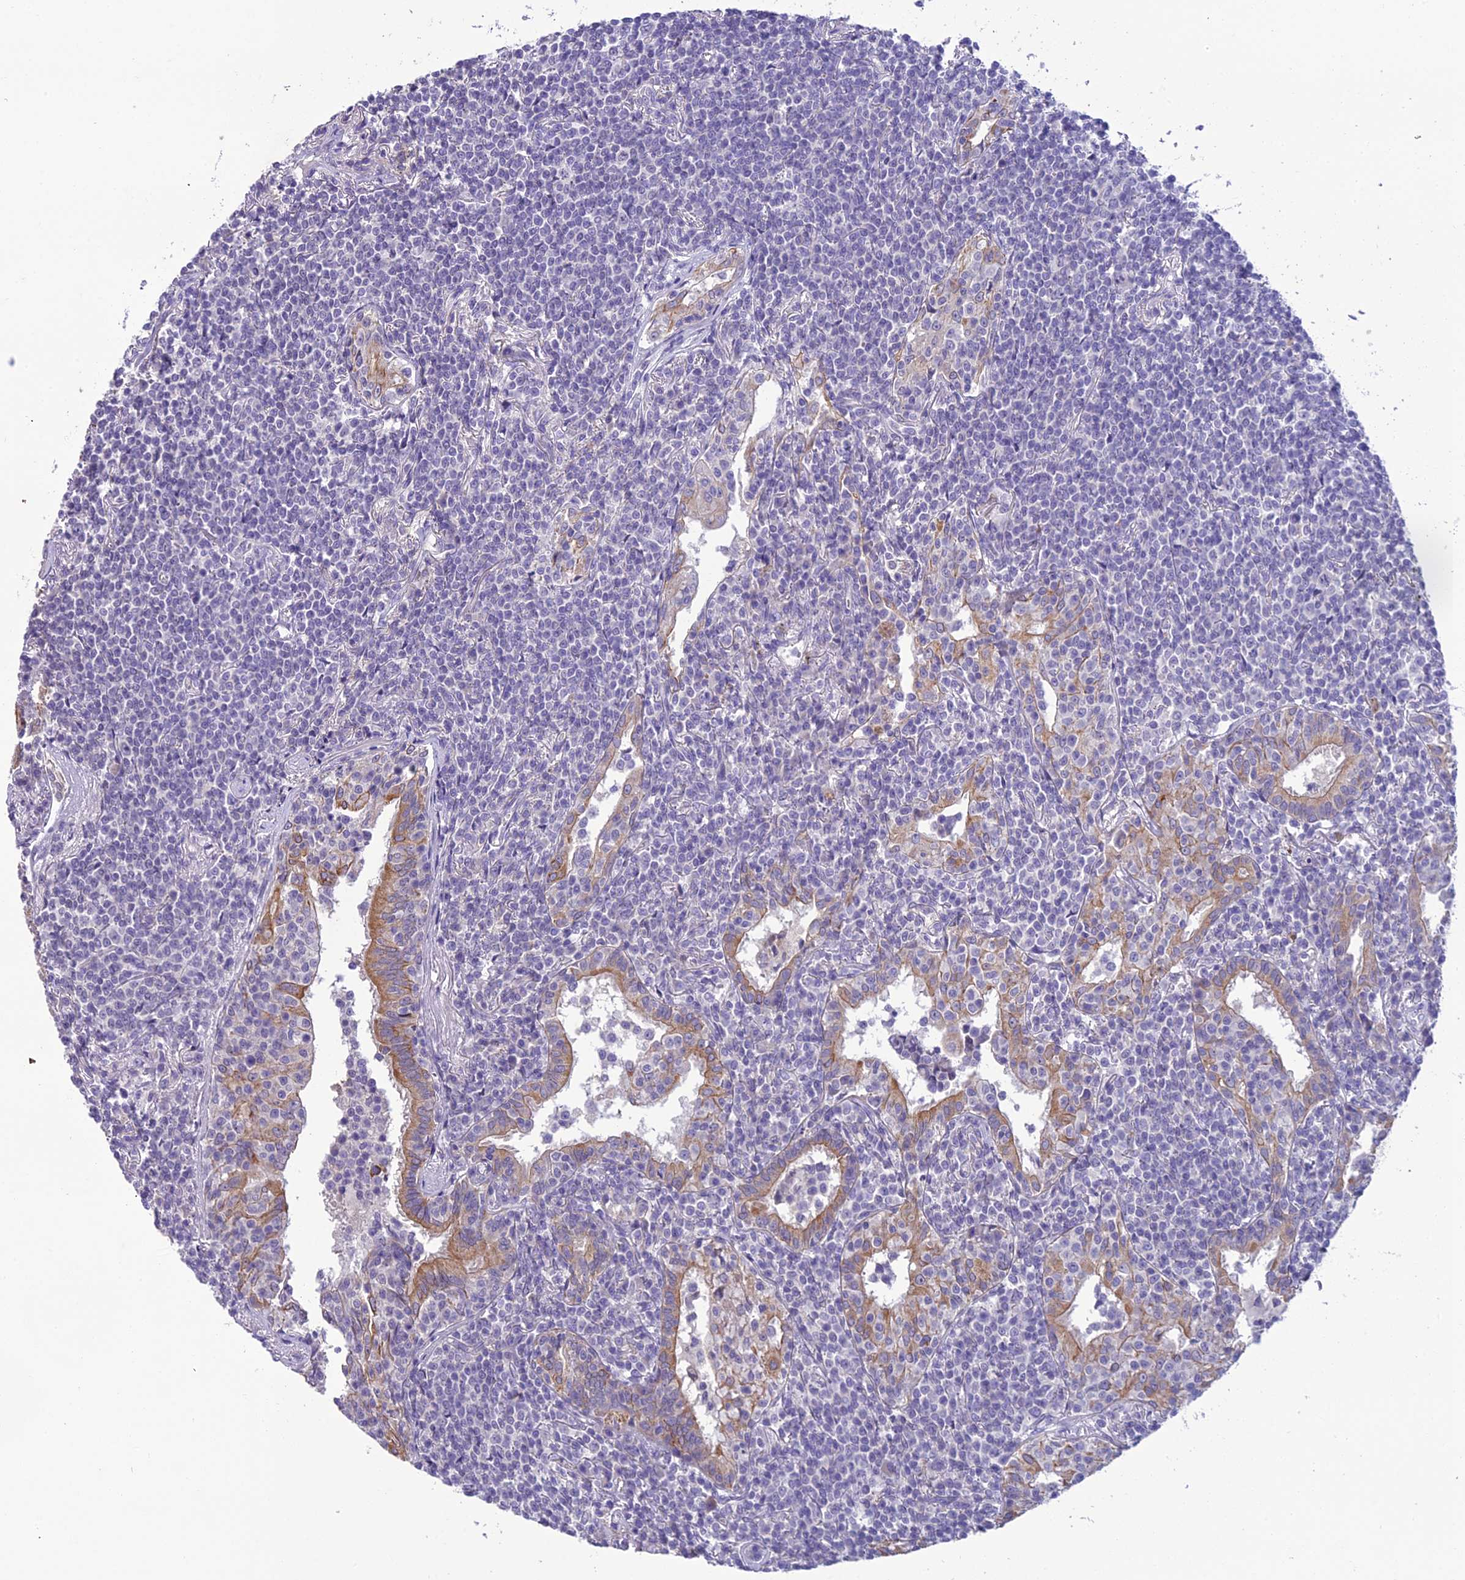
{"staining": {"intensity": "negative", "quantity": "none", "location": "none"}, "tissue": "lymphoma", "cell_type": "Tumor cells", "image_type": "cancer", "snomed": [{"axis": "morphology", "description": "Malignant lymphoma, non-Hodgkin's type, Low grade"}, {"axis": "topography", "description": "Lung"}], "caption": "Lymphoma was stained to show a protein in brown. There is no significant expression in tumor cells.", "gene": "SCRT1", "patient": {"sex": "female", "age": 71}}